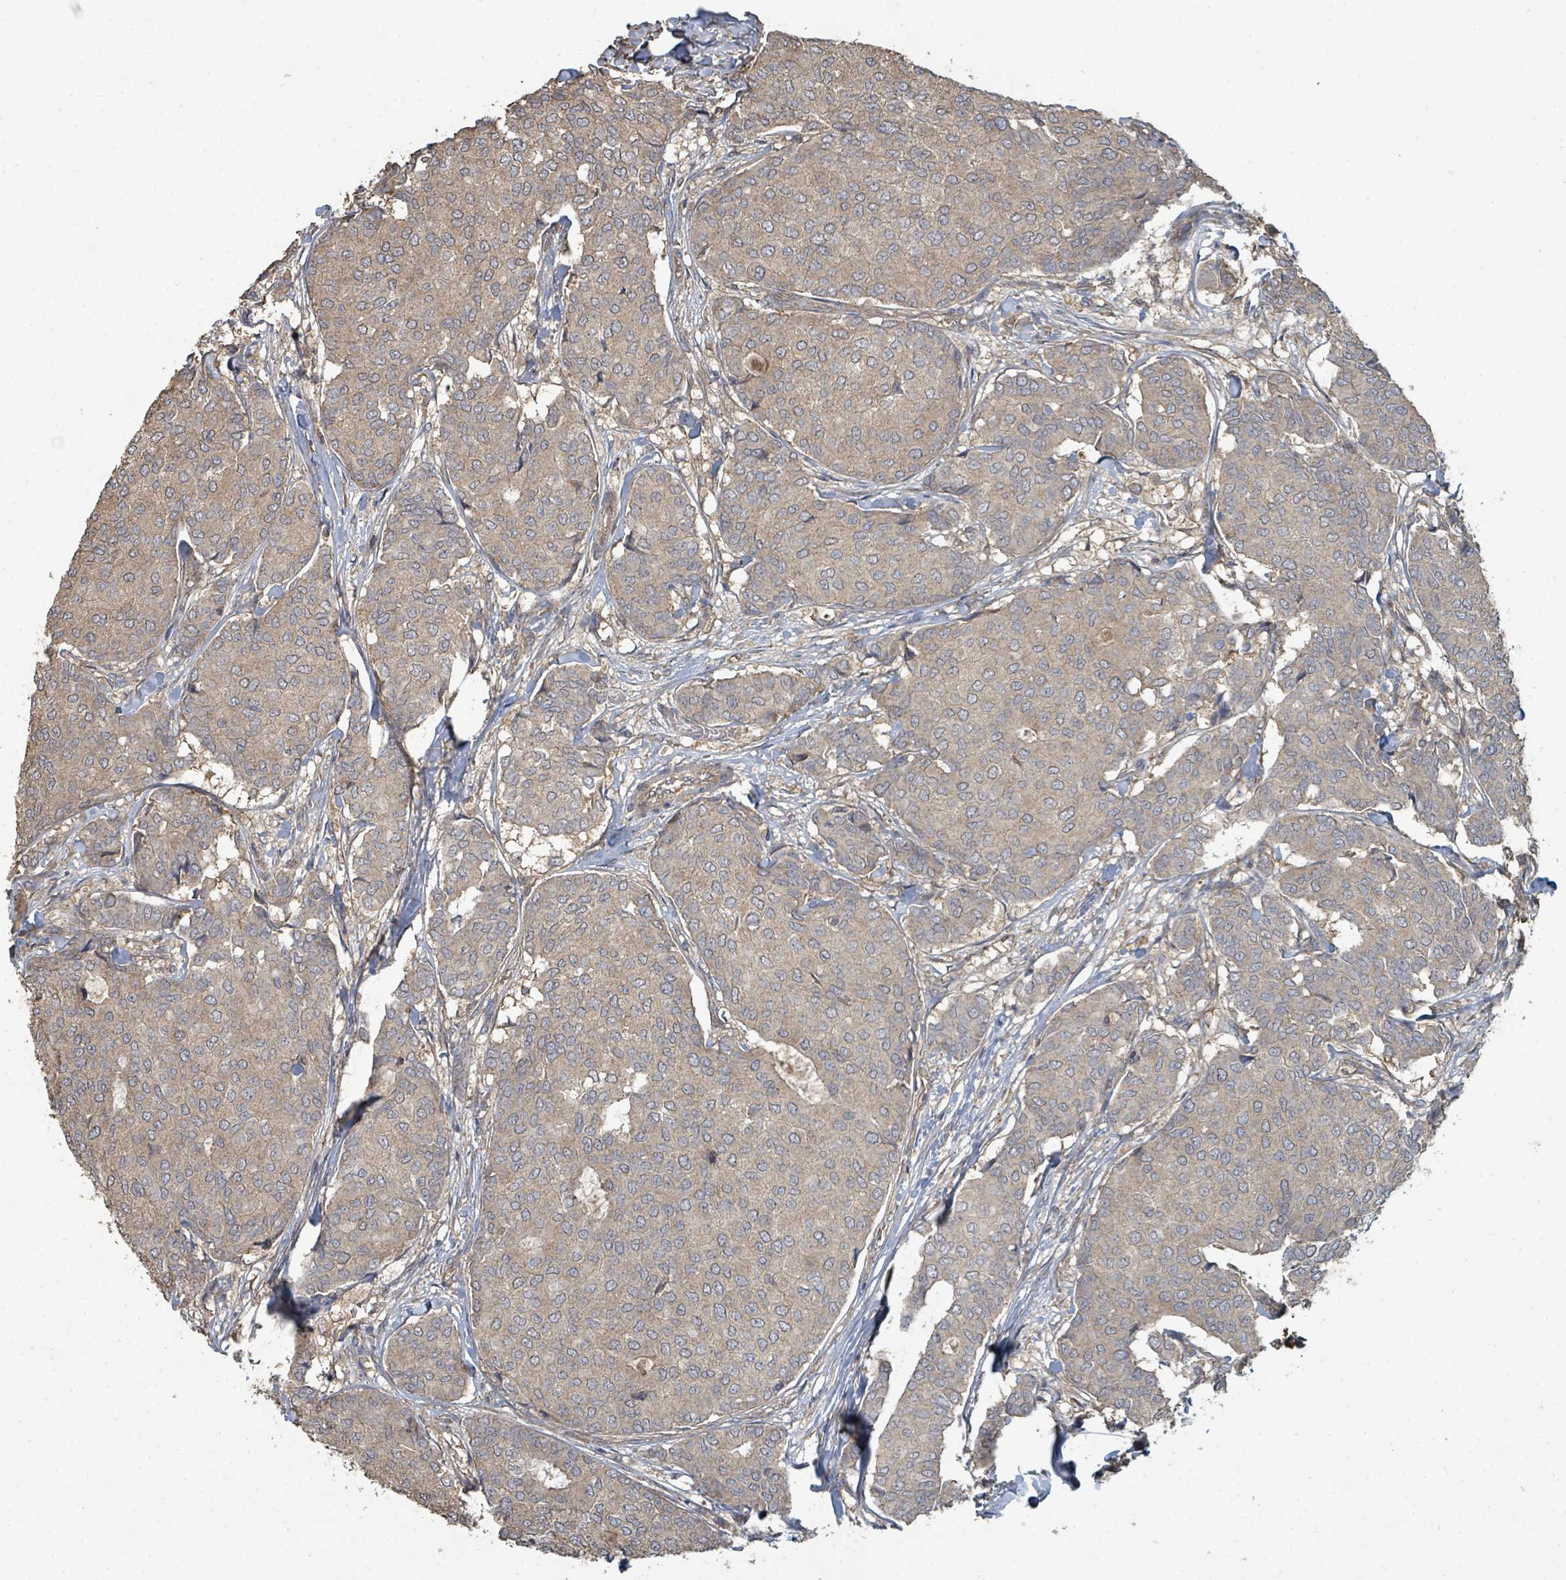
{"staining": {"intensity": "weak", "quantity": ">75%", "location": "cytoplasmic/membranous"}, "tissue": "breast cancer", "cell_type": "Tumor cells", "image_type": "cancer", "snomed": [{"axis": "morphology", "description": "Duct carcinoma"}, {"axis": "topography", "description": "Breast"}], "caption": "Immunohistochemical staining of human infiltrating ductal carcinoma (breast) shows low levels of weak cytoplasmic/membranous protein expression in approximately >75% of tumor cells.", "gene": "WDFY1", "patient": {"sex": "female", "age": 75}}